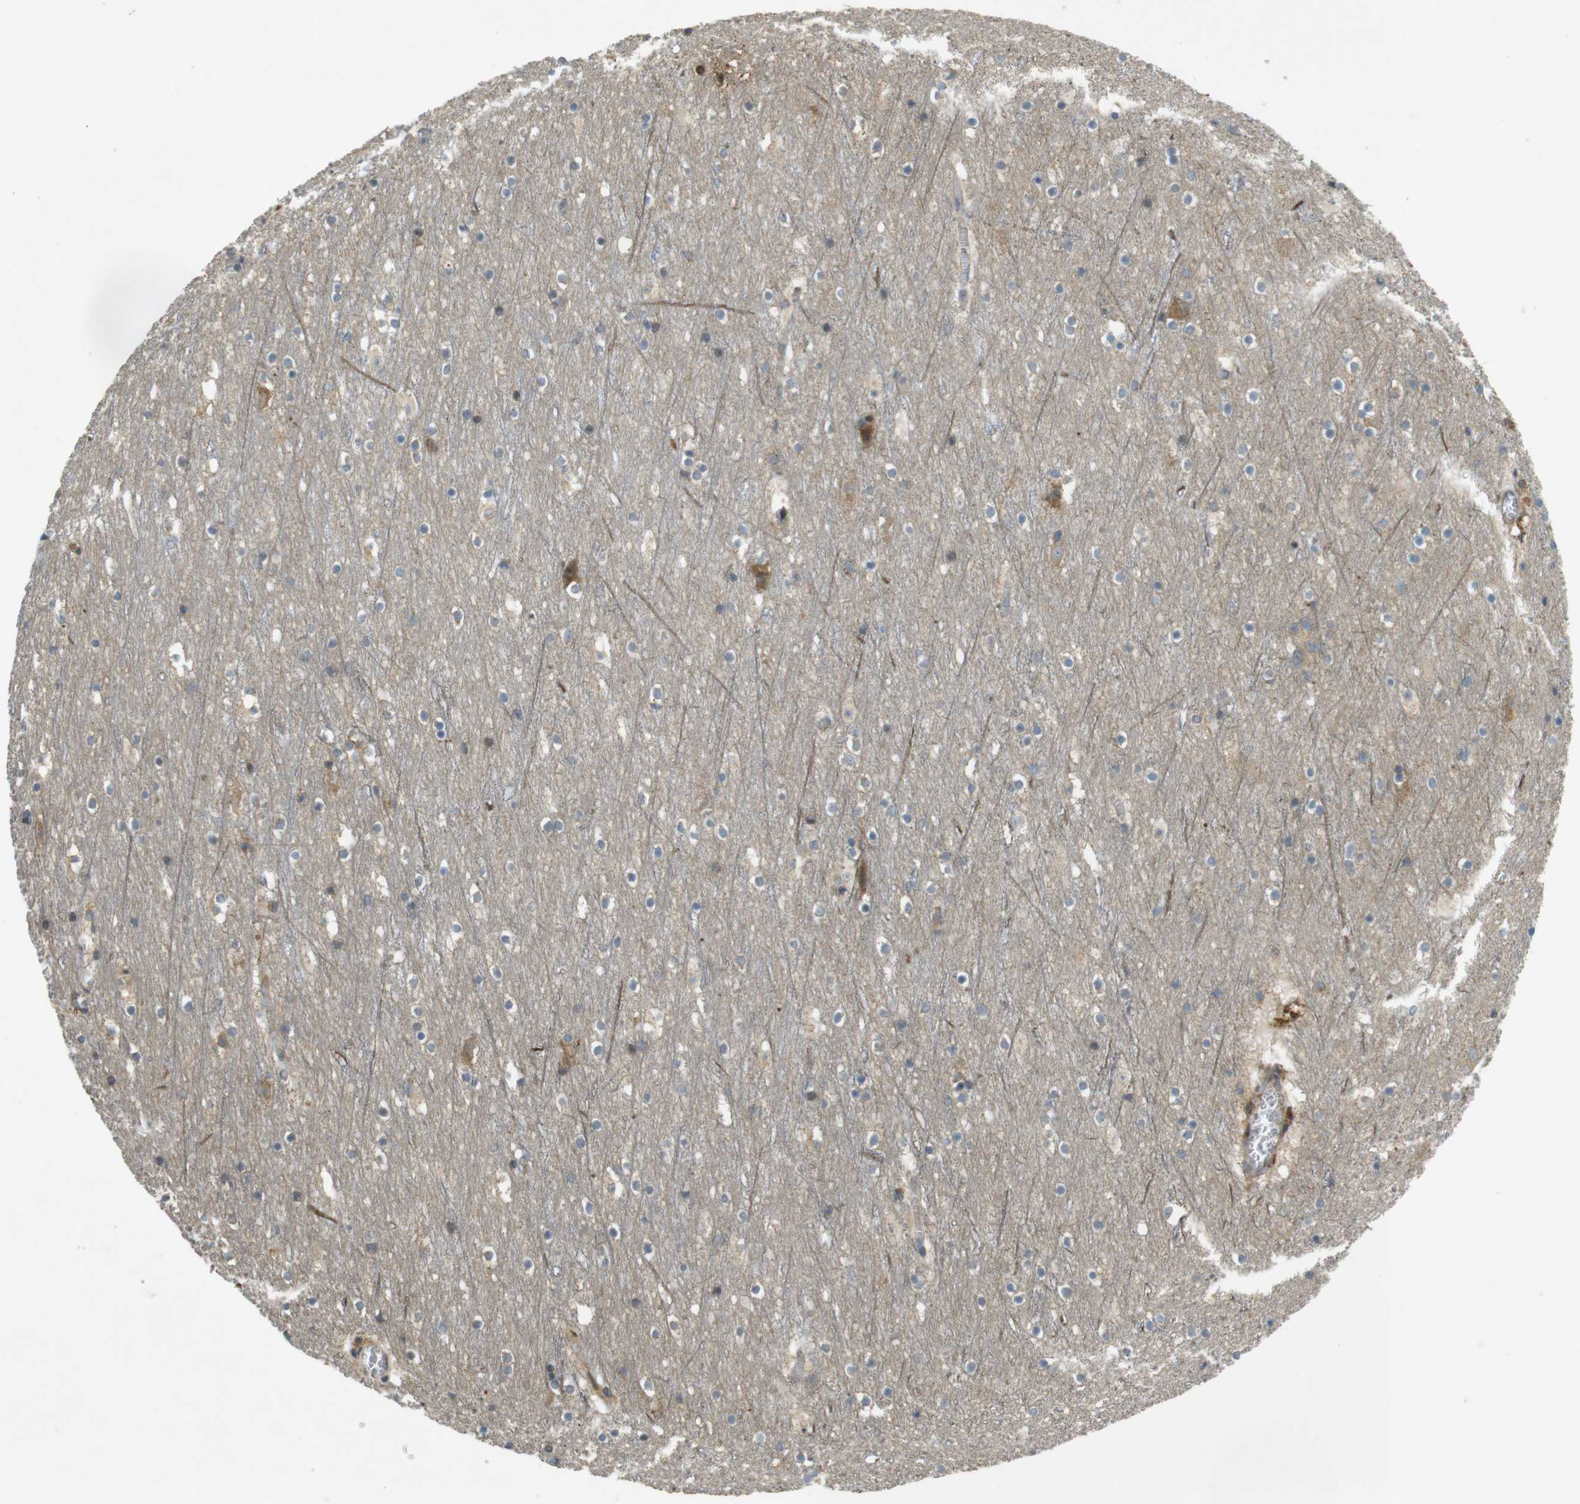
{"staining": {"intensity": "negative", "quantity": "none", "location": "none"}, "tissue": "cerebral cortex", "cell_type": "Endothelial cells", "image_type": "normal", "snomed": [{"axis": "morphology", "description": "Normal tissue, NOS"}, {"axis": "topography", "description": "Cerebral cortex"}], "caption": "The photomicrograph shows no significant staining in endothelial cells of cerebral cortex. (Stains: DAB IHC with hematoxylin counter stain, Microscopy: brightfield microscopy at high magnification).", "gene": "CLTC", "patient": {"sex": "male", "age": 45}}